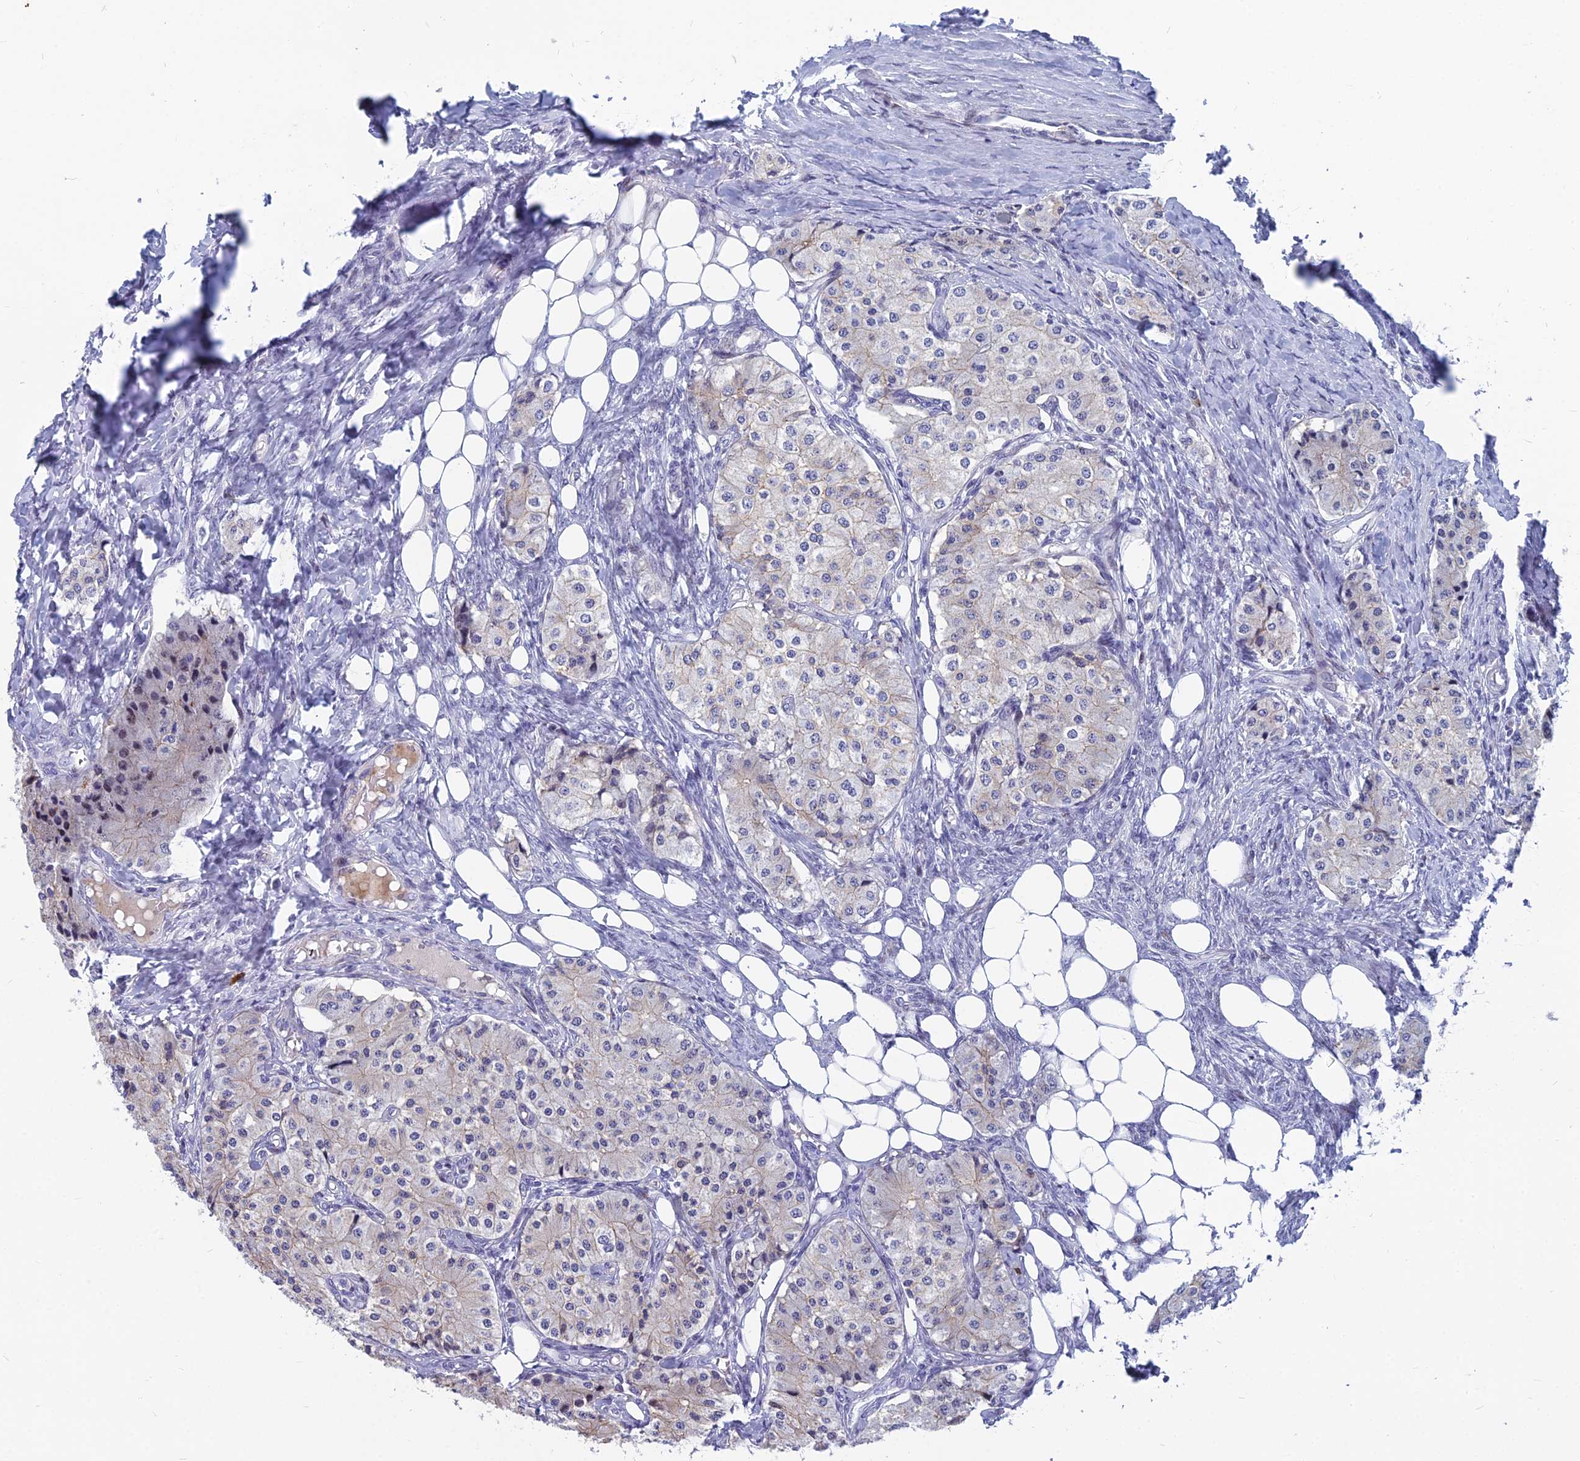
{"staining": {"intensity": "weak", "quantity": "<25%", "location": "cytoplasmic/membranous"}, "tissue": "carcinoid", "cell_type": "Tumor cells", "image_type": "cancer", "snomed": [{"axis": "morphology", "description": "Carcinoid, malignant, NOS"}, {"axis": "topography", "description": "Colon"}], "caption": "This is a photomicrograph of IHC staining of carcinoid, which shows no staining in tumor cells.", "gene": "MYBPC2", "patient": {"sex": "female", "age": 52}}